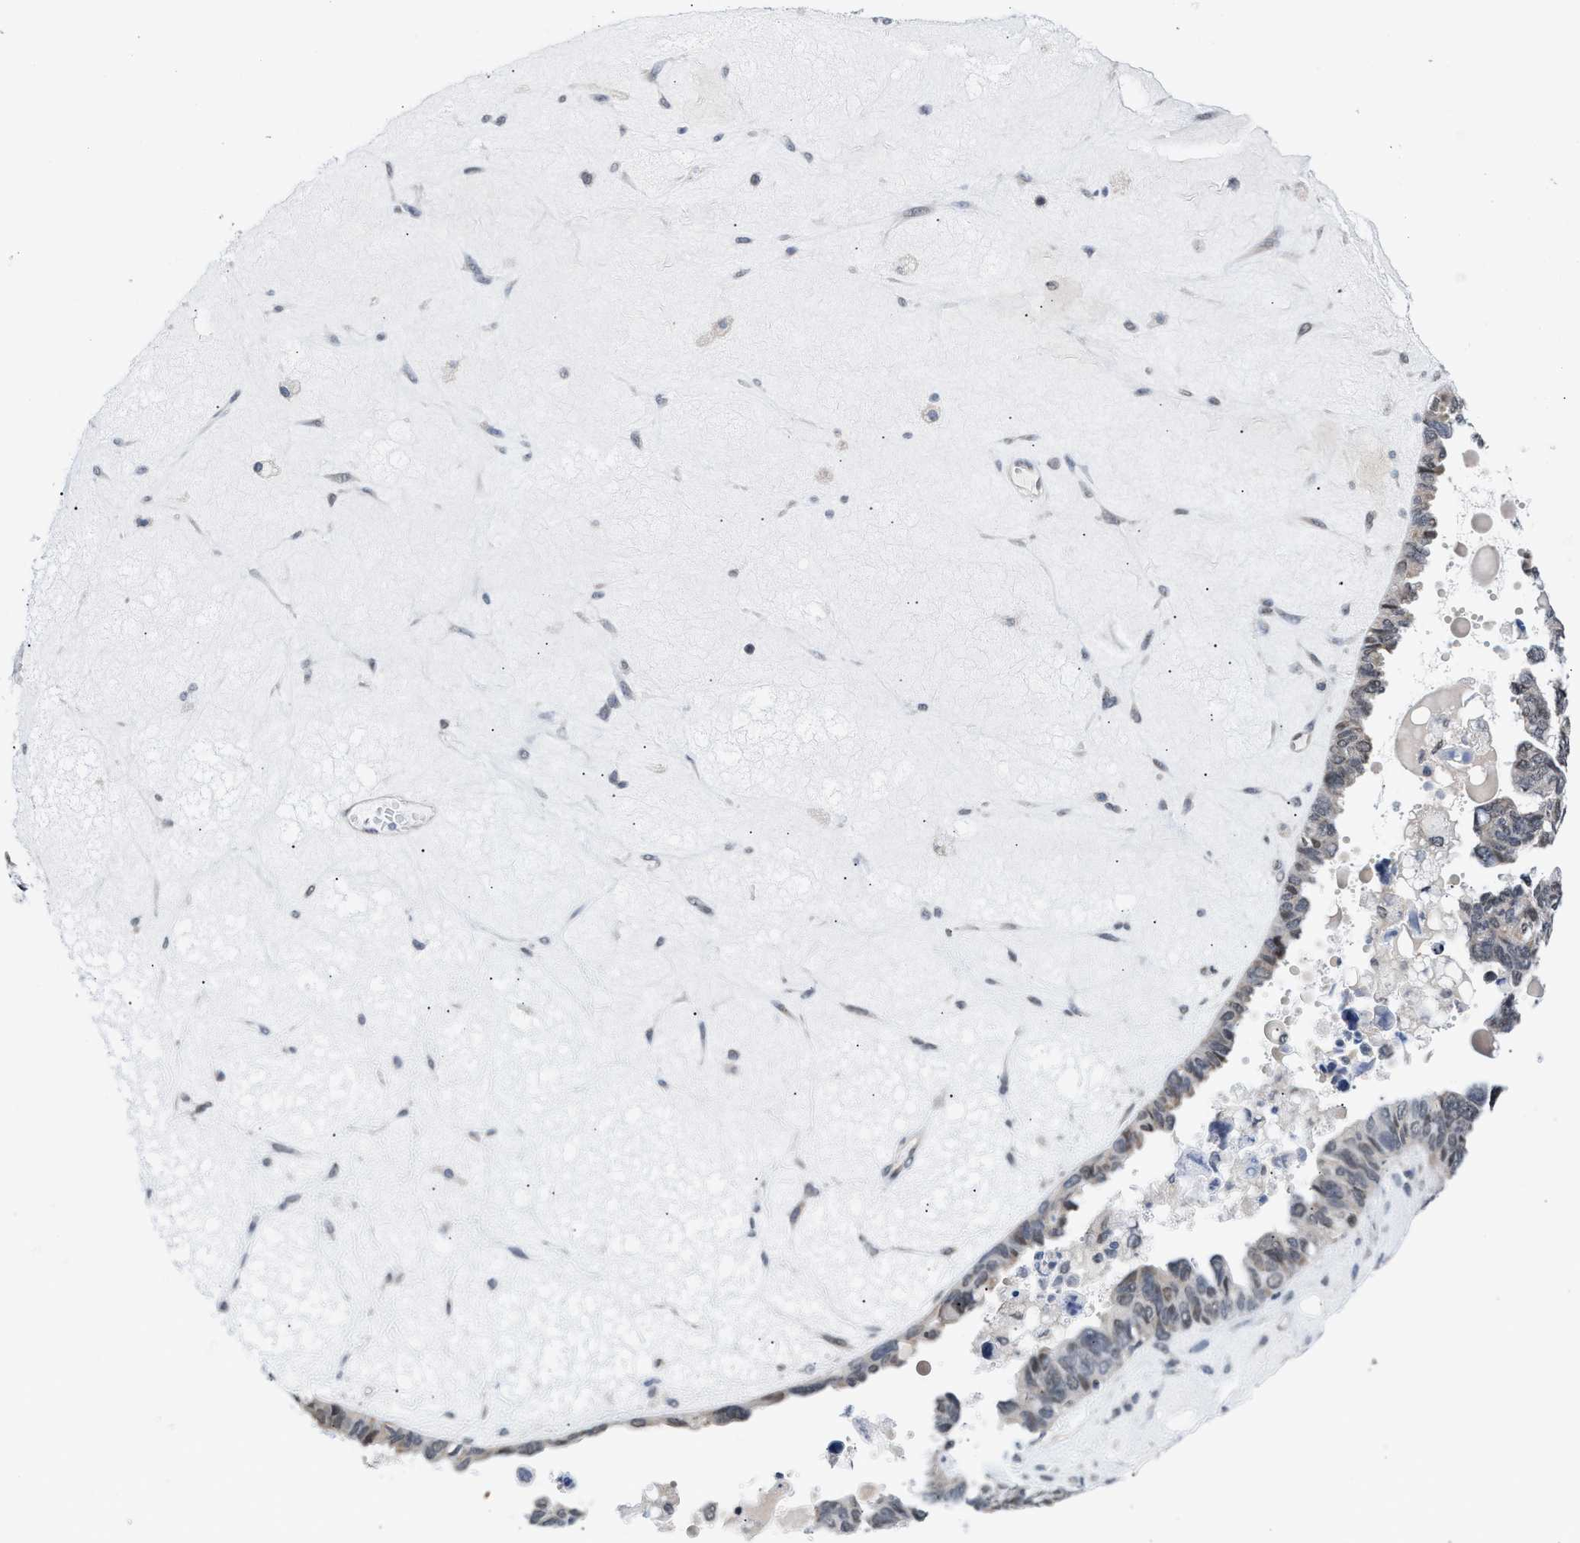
{"staining": {"intensity": "weak", "quantity": "25%-75%", "location": "nuclear"}, "tissue": "ovarian cancer", "cell_type": "Tumor cells", "image_type": "cancer", "snomed": [{"axis": "morphology", "description": "Cystadenocarcinoma, serous, NOS"}, {"axis": "topography", "description": "Ovary"}], "caption": "Brown immunohistochemical staining in human ovarian serous cystadenocarcinoma exhibits weak nuclear staining in approximately 25%-75% of tumor cells.", "gene": "TXNRD3", "patient": {"sex": "female", "age": 79}}